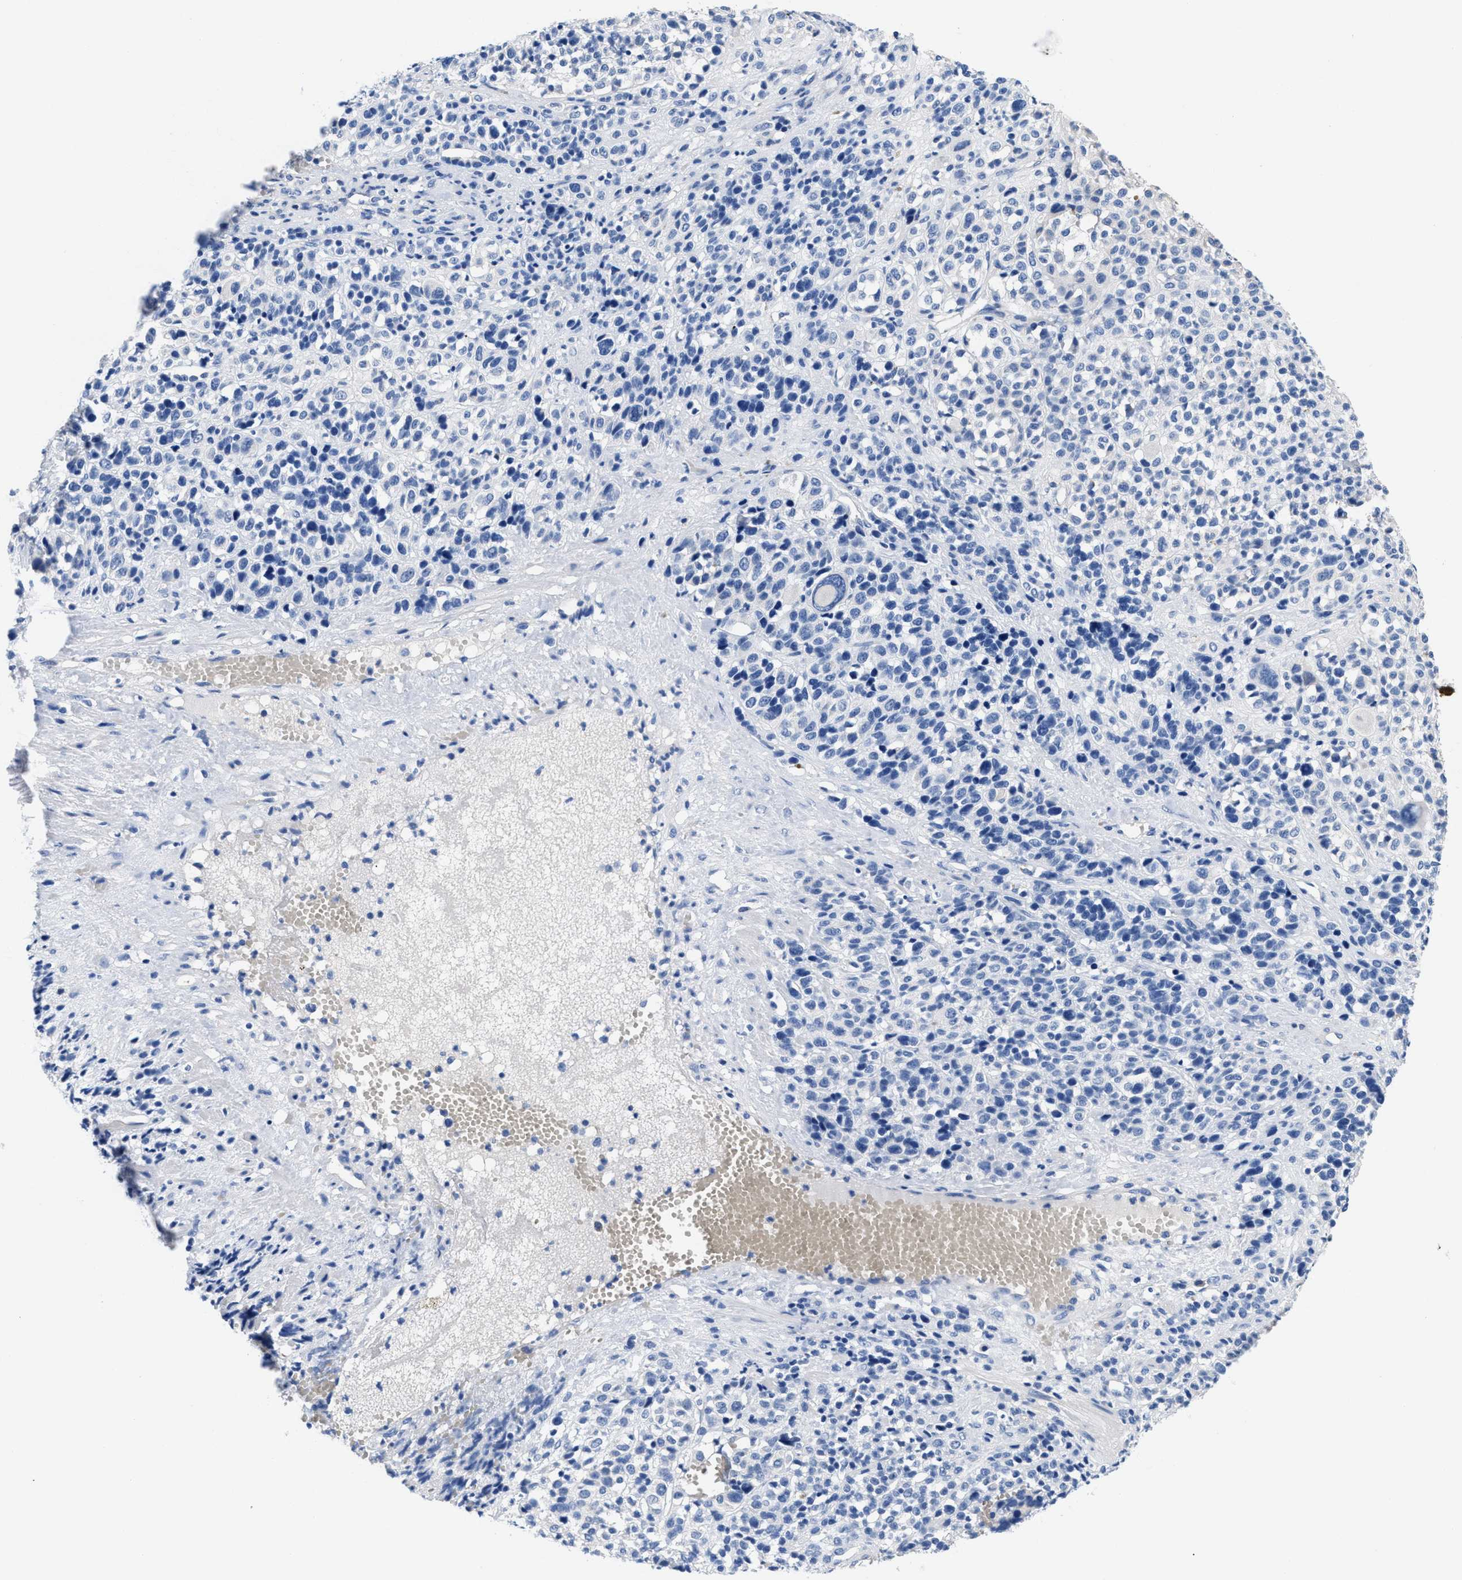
{"staining": {"intensity": "negative", "quantity": "none", "location": "none"}, "tissue": "melanoma", "cell_type": "Tumor cells", "image_type": "cancer", "snomed": [{"axis": "morphology", "description": "Malignant melanoma, Metastatic site"}, {"axis": "topography", "description": "Skin"}], "caption": "Tumor cells are negative for brown protein staining in malignant melanoma (metastatic site). (DAB immunohistochemistry (IHC), high magnification).", "gene": "SLFN13", "patient": {"sex": "female", "age": 74}}